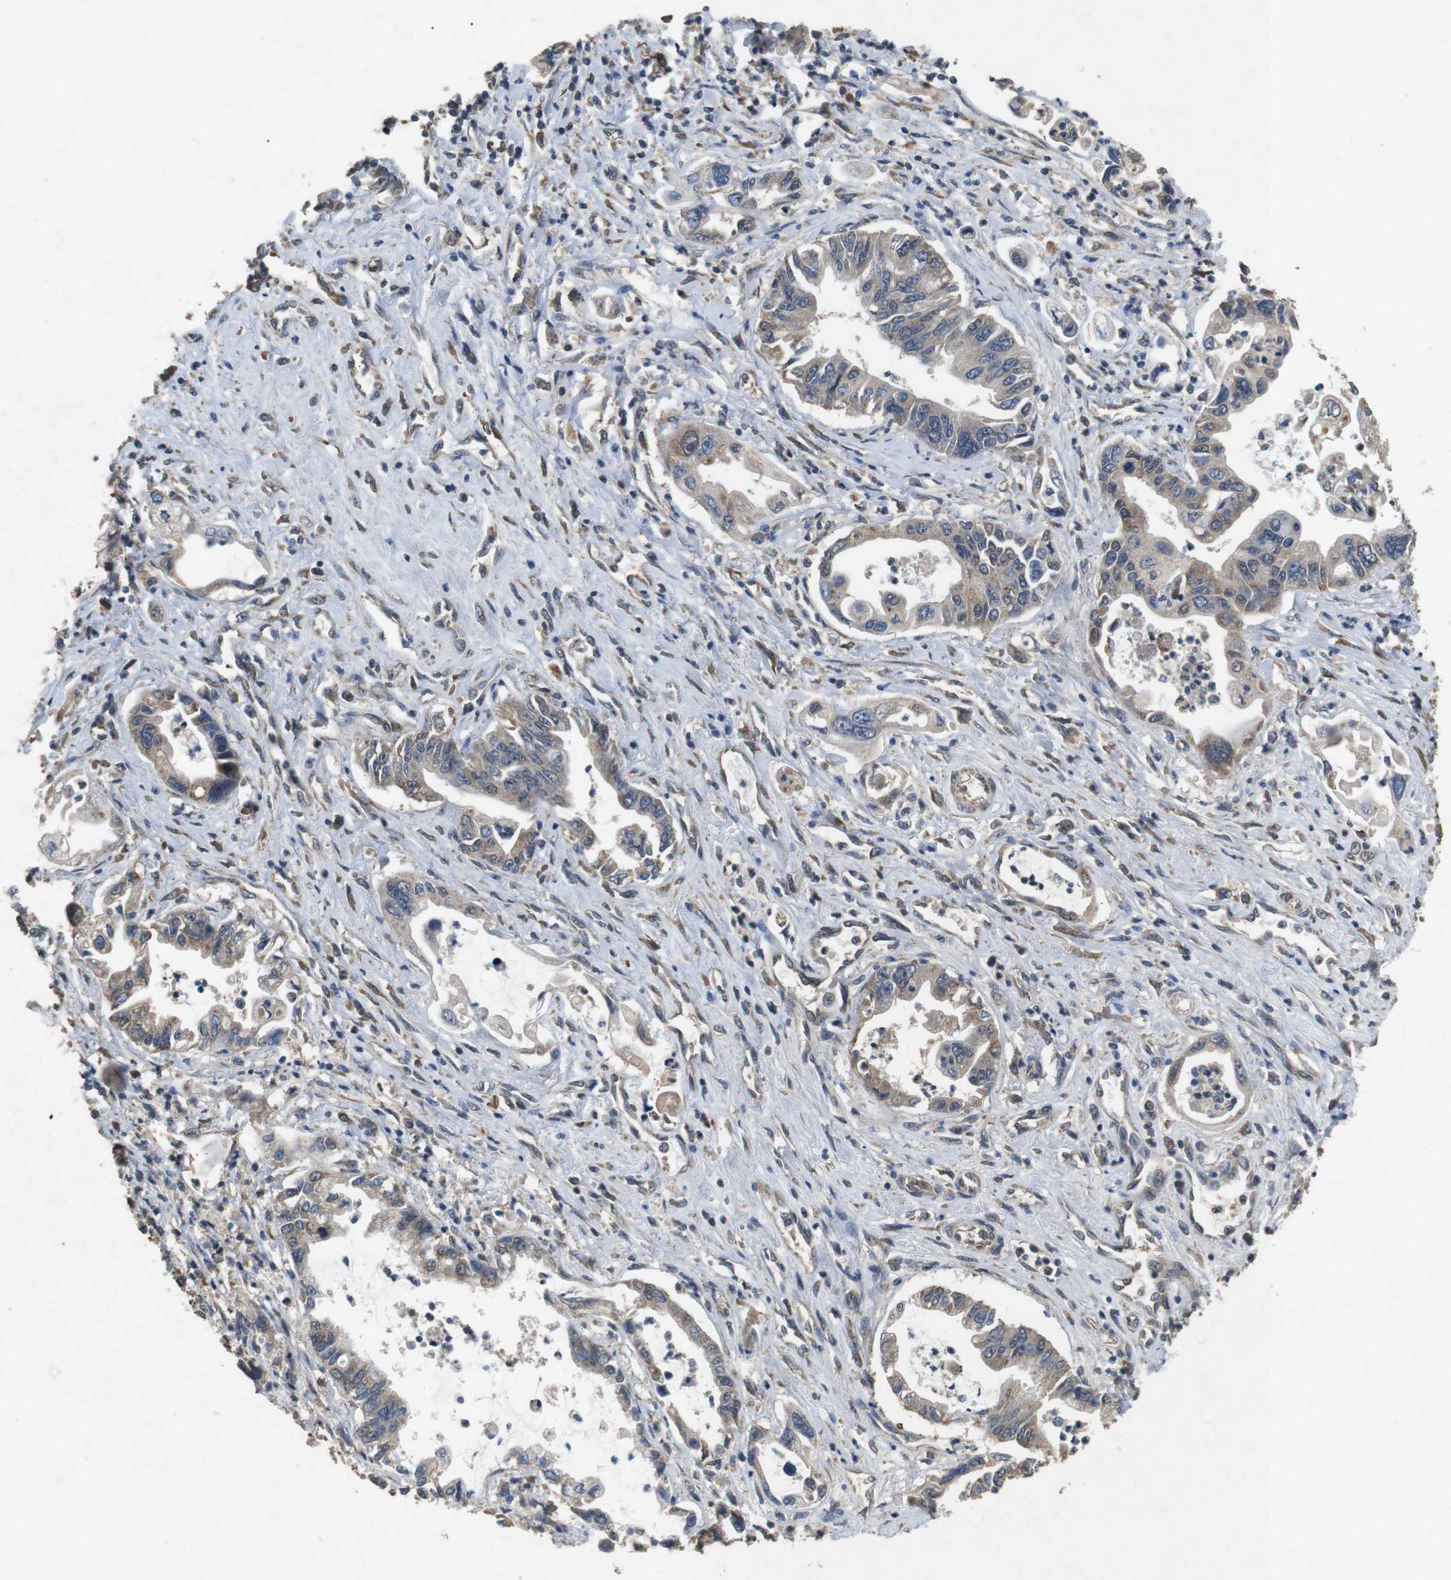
{"staining": {"intensity": "weak", "quantity": ">75%", "location": "cytoplasmic/membranous"}, "tissue": "pancreatic cancer", "cell_type": "Tumor cells", "image_type": "cancer", "snomed": [{"axis": "morphology", "description": "Adenocarcinoma, NOS"}, {"axis": "topography", "description": "Pancreas"}], "caption": "Weak cytoplasmic/membranous expression for a protein is seen in about >75% of tumor cells of adenocarcinoma (pancreatic) using IHC.", "gene": "BNIP3", "patient": {"sex": "male", "age": 56}}